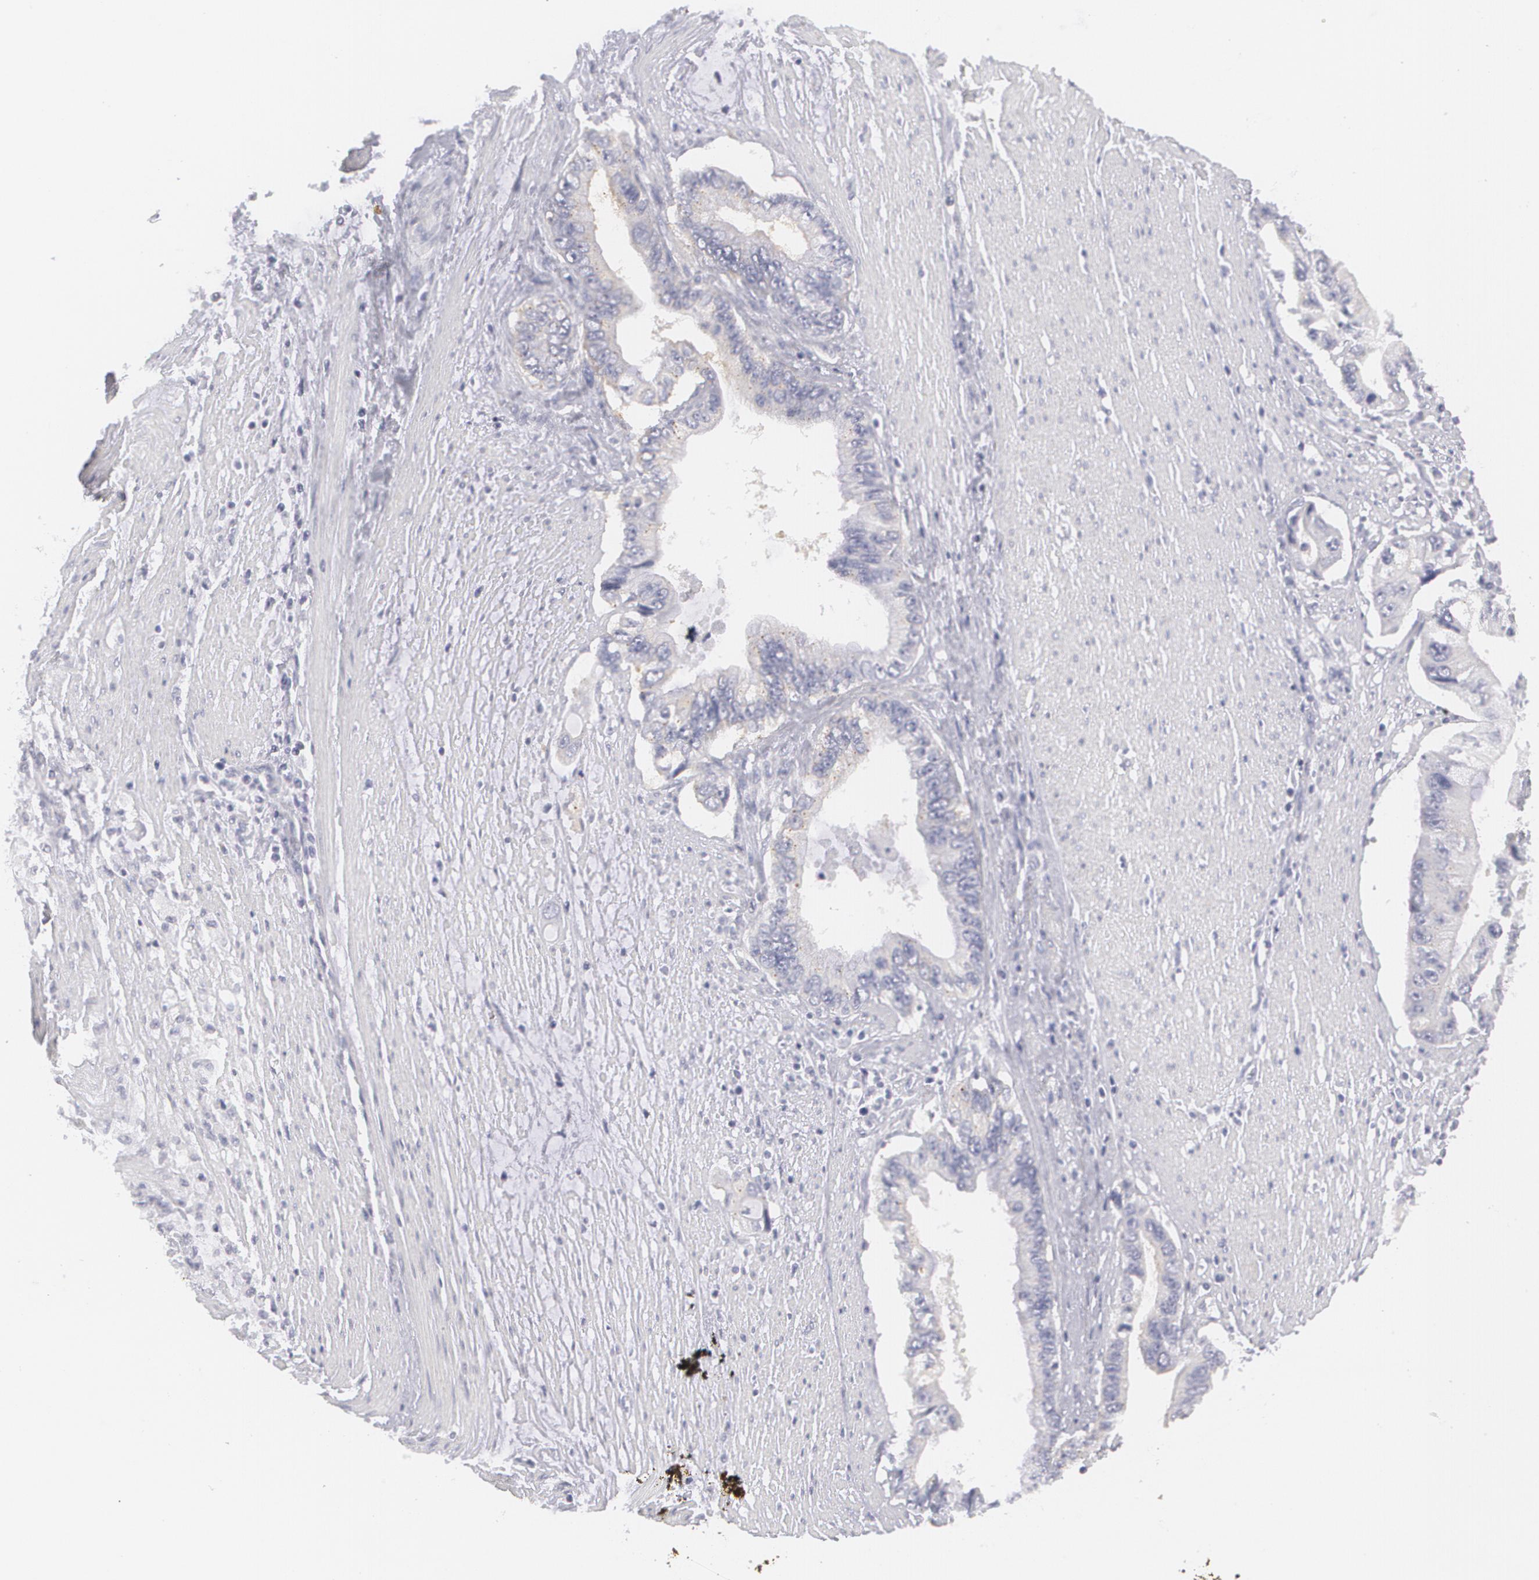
{"staining": {"intensity": "weak", "quantity": "25%-75%", "location": "cytoplasmic/membranous"}, "tissue": "pancreatic cancer", "cell_type": "Tumor cells", "image_type": "cancer", "snomed": [{"axis": "morphology", "description": "Adenocarcinoma, NOS"}, {"axis": "topography", "description": "Pancreas"}, {"axis": "topography", "description": "Stomach, upper"}], "caption": "Pancreatic cancer was stained to show a protein in brown. There is low levels of weak cytoplasmic/membranous expression in about 25%-75% of tumor cells. Nuclei are stained in blue.", "gene": "MBNL3", "patient": {"sex": "male", "age": 77}}